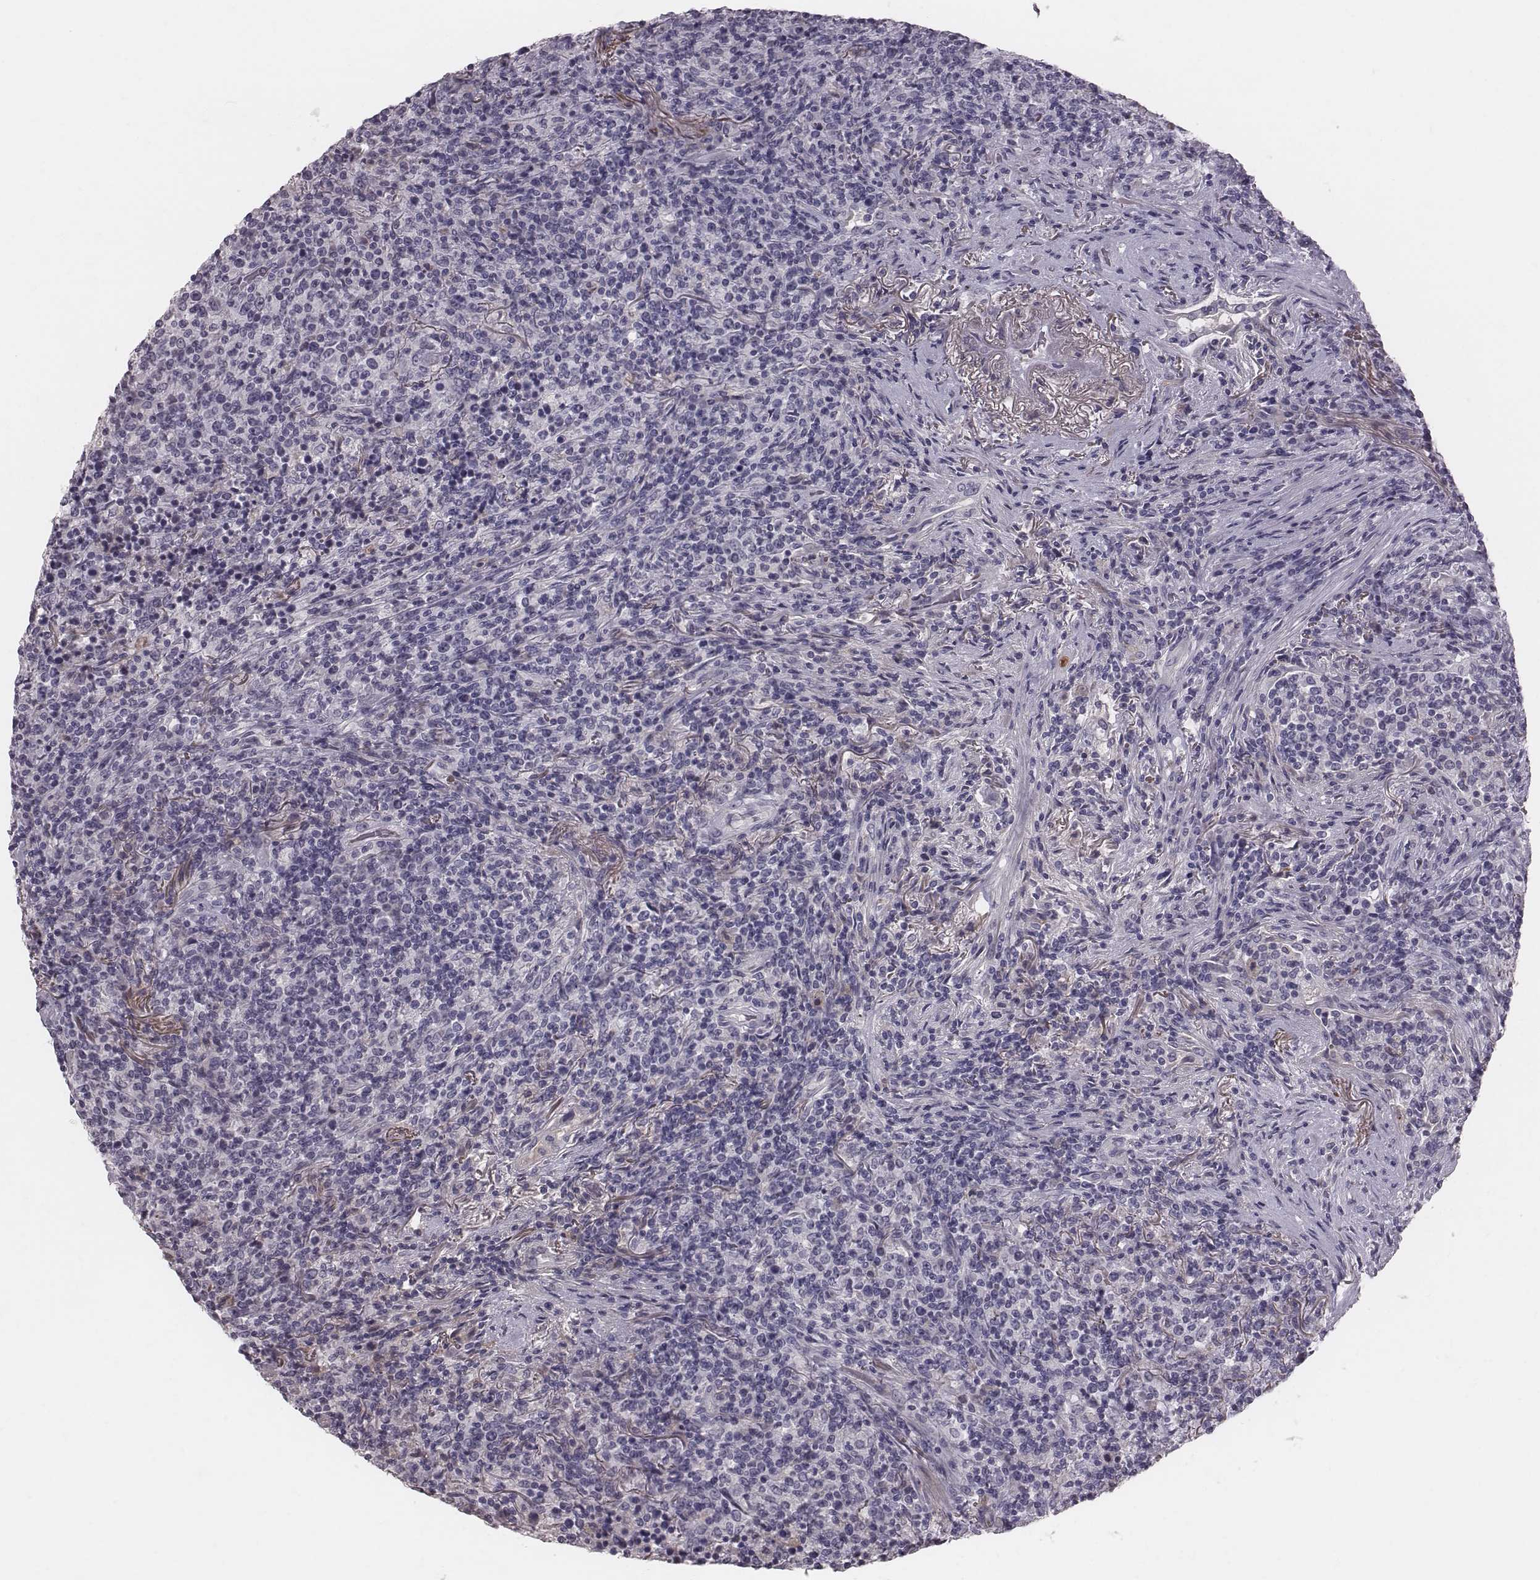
{"staining": {"intensity": "negative", "quantity": "none", "location": "none"}, "tissue": "lymphoma", "cell_type": "Tumor cells", "image_type": "cancer", "snomed": [{"axis": "morphology", "description": "Malignant lymphoma, non-Hodgkin's type, High grade"}, {"axis": "topography", "description": "Lung"}], "caption": "Immunohistochemistry of human lymphoma displays no staining in tumor cells.", "gene": "CFTR", "patient": {"sex": "male", "age": 79}}